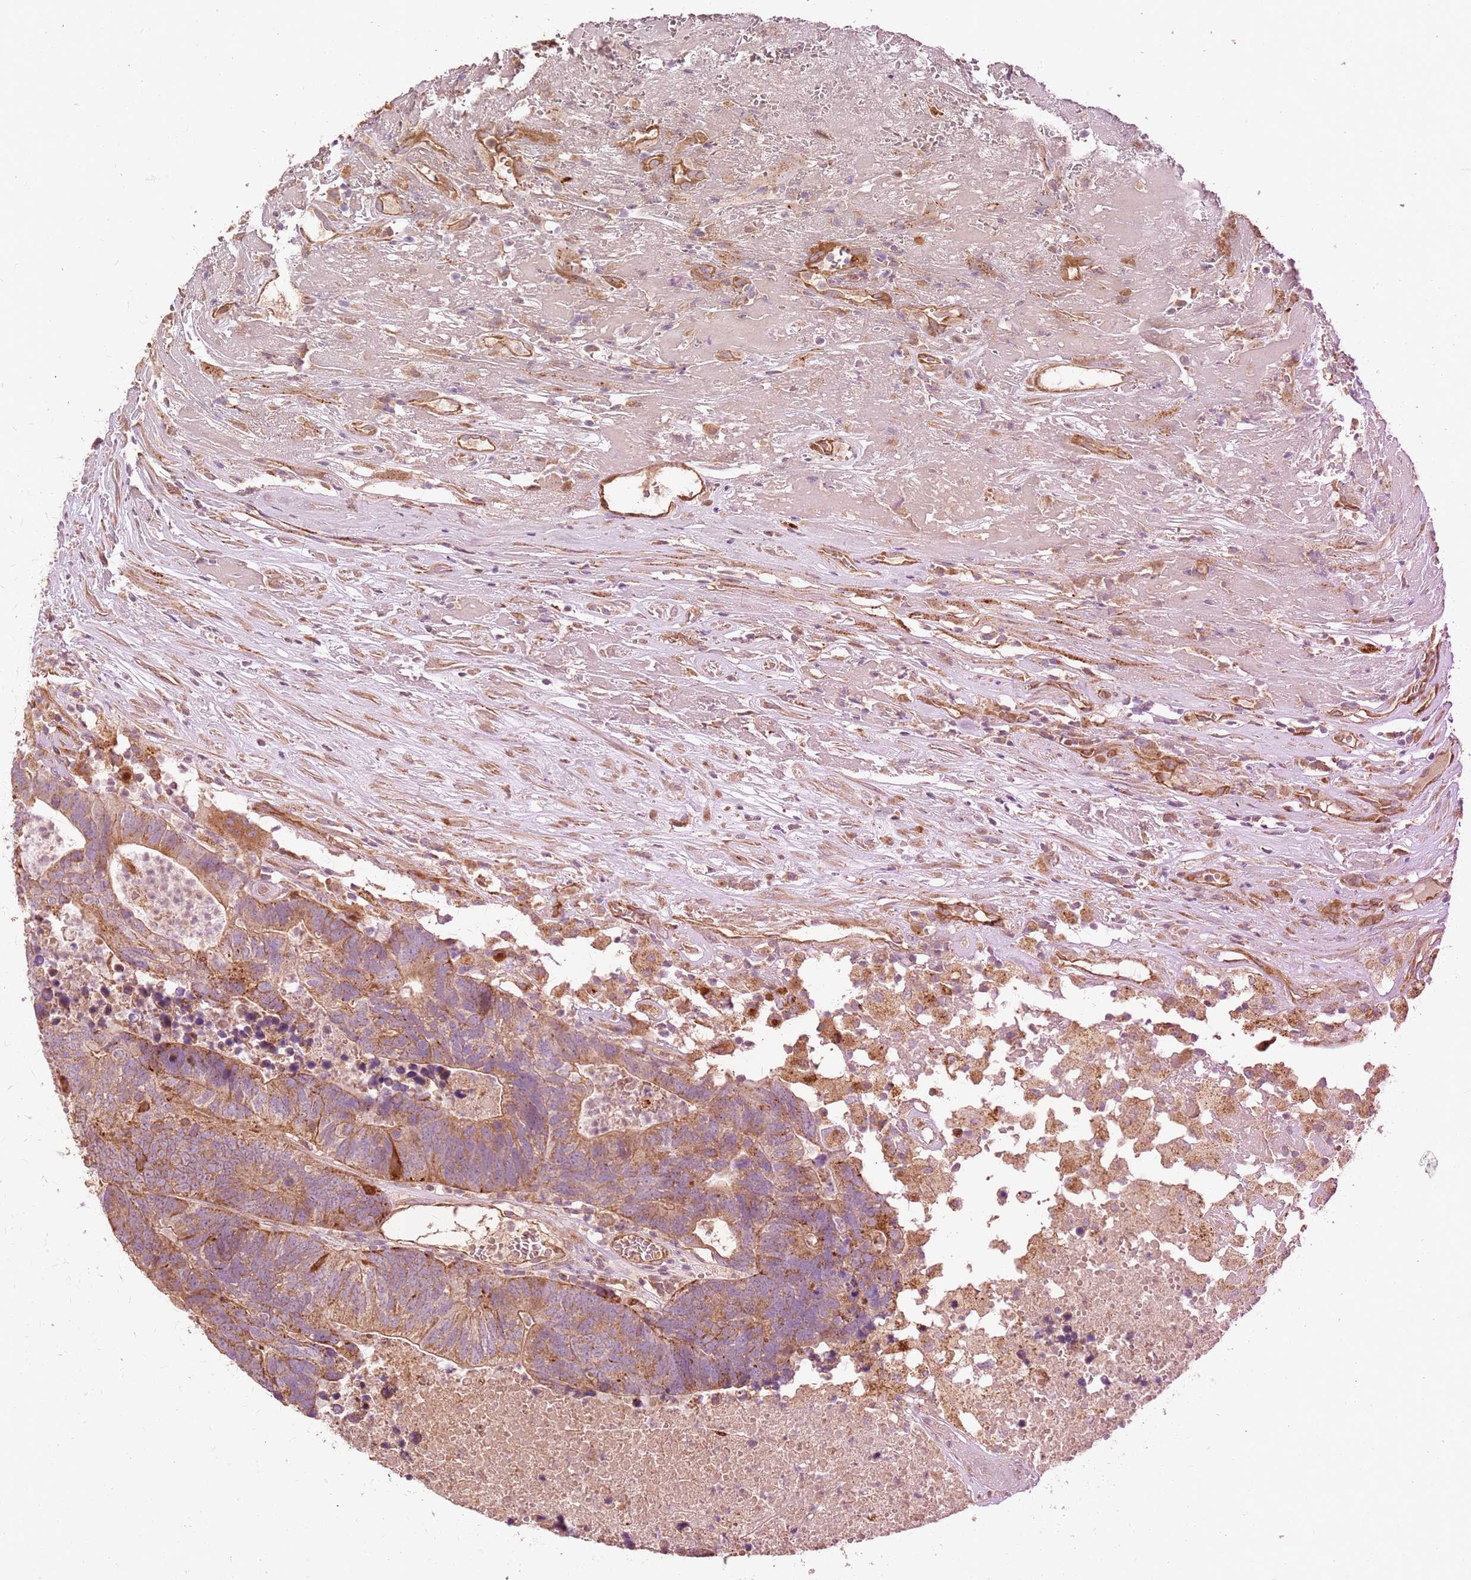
{"staining": {"intensity": "moderate", "quantity": ">75%", "location": "cytoplasmic/membranous"}, "tissue": "colorectal cancer", "cell_type": "Tumor cells", "image_type": "cancer", "snomed": [{"axis": "morphology", "description": "Adenocarcinoma, NOS"}, {"axis": "topography", "description": "Colon"}], "caption": "Colorectal adenocarcinoma stained with immunohistochemistry (IHC) reveals moderate cytoplasmic/membranous staining in approximately >75% of tumor cells.", "gene": "DOCK6", "patient": {"sex": "female", "age": 48}}